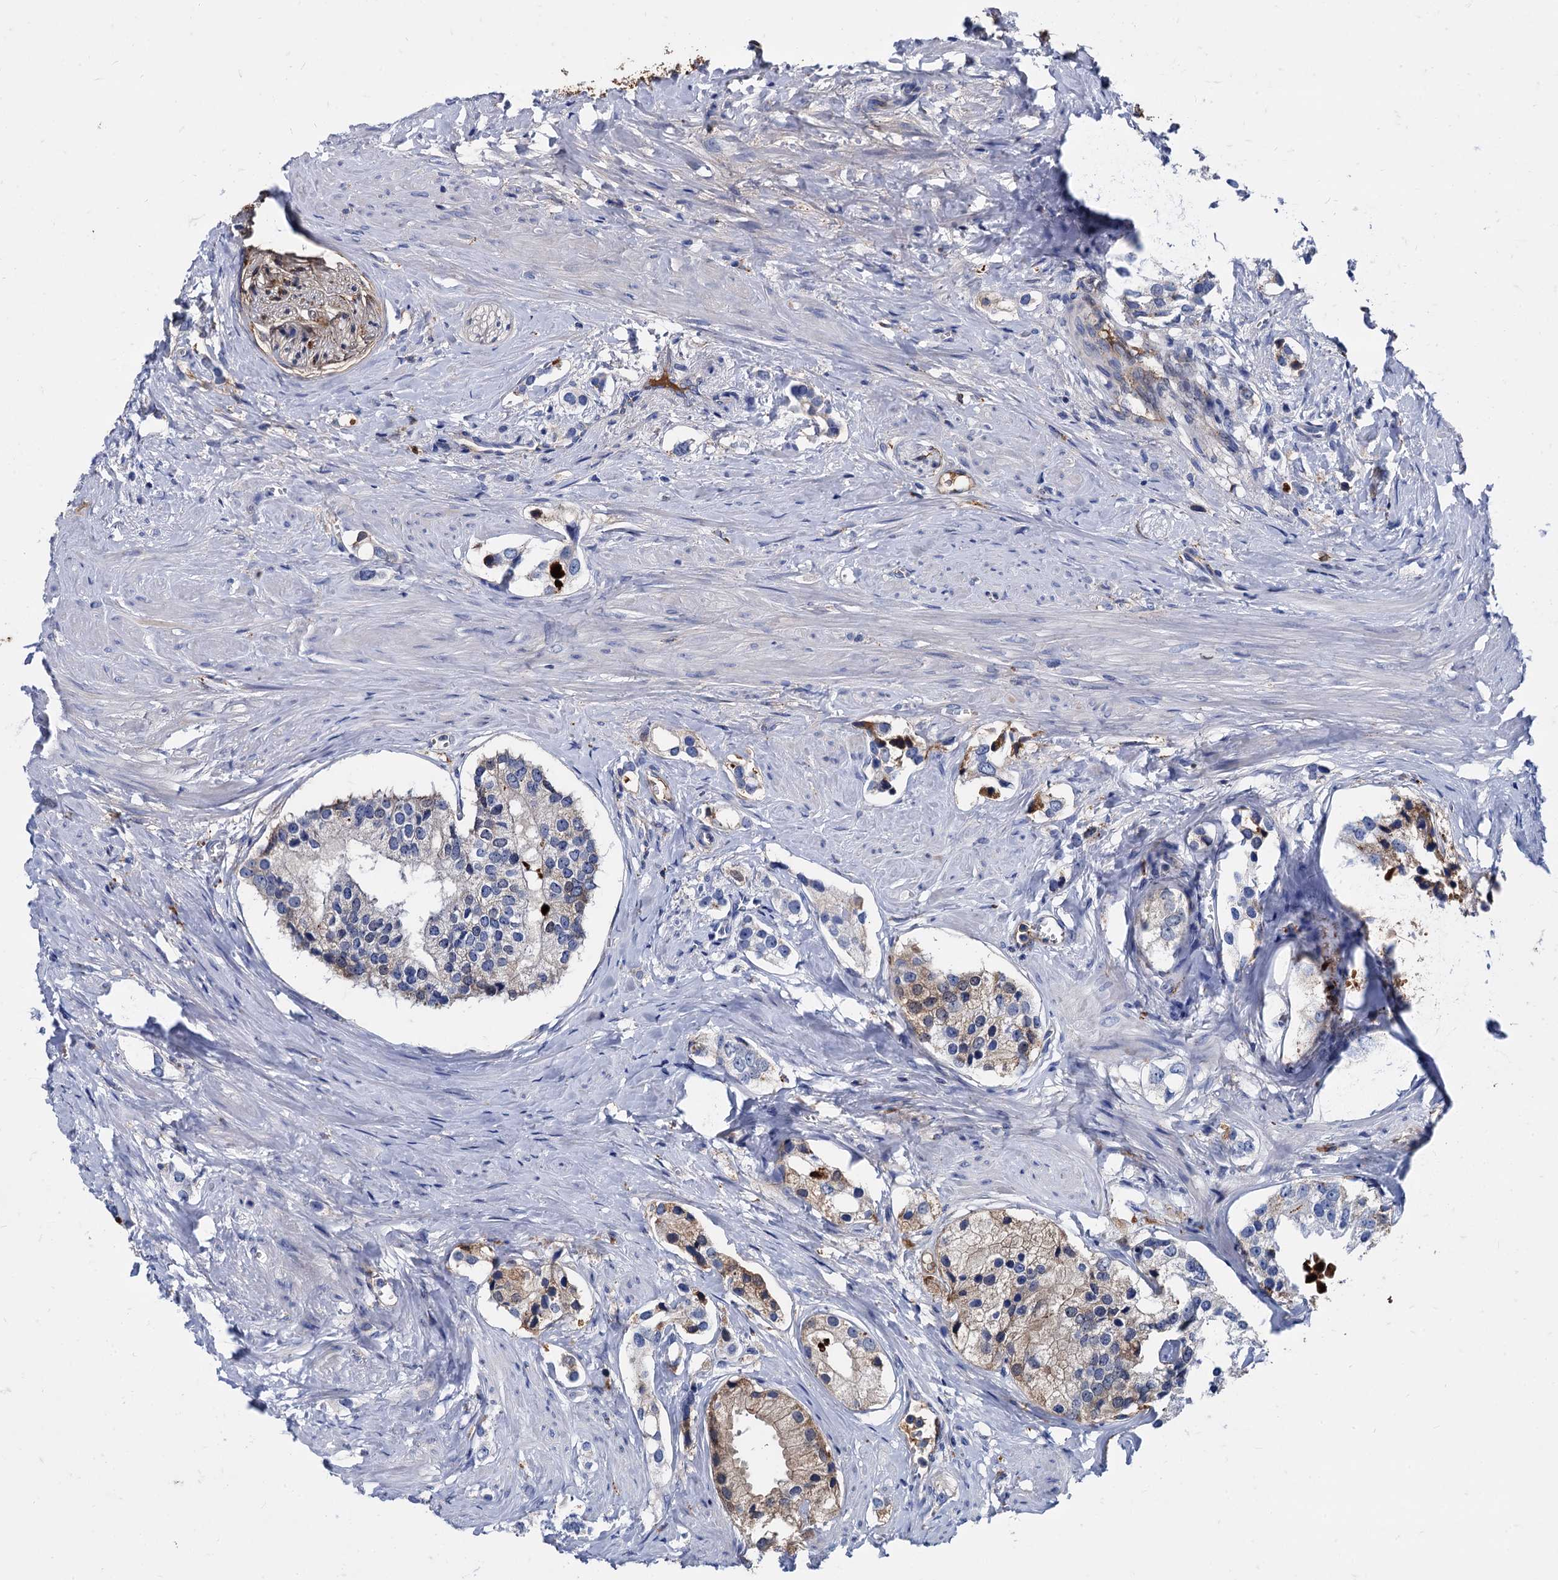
{"staining": {"intensity": "weak", "quantity": "<25%", "location": "cytoplasmic/membranous"}, "tissue": "prostate cancer", "cell_type": "Tumor cells", "image_type": "cancer", "snomed": [{"axis": "morphology", "description": "Adenocarcinoma, High grade"}, {"axis": "topography", "description": "Prostate"}], "caption": "DAB (3,3'-diaminobenzidine) immunohistochemical staining of adenocarcinoma (high-grade) (prostate) shows no significant expression in tumor cells.", "gene": "APOD", "patient": {"sex": "male", "age": 66}}